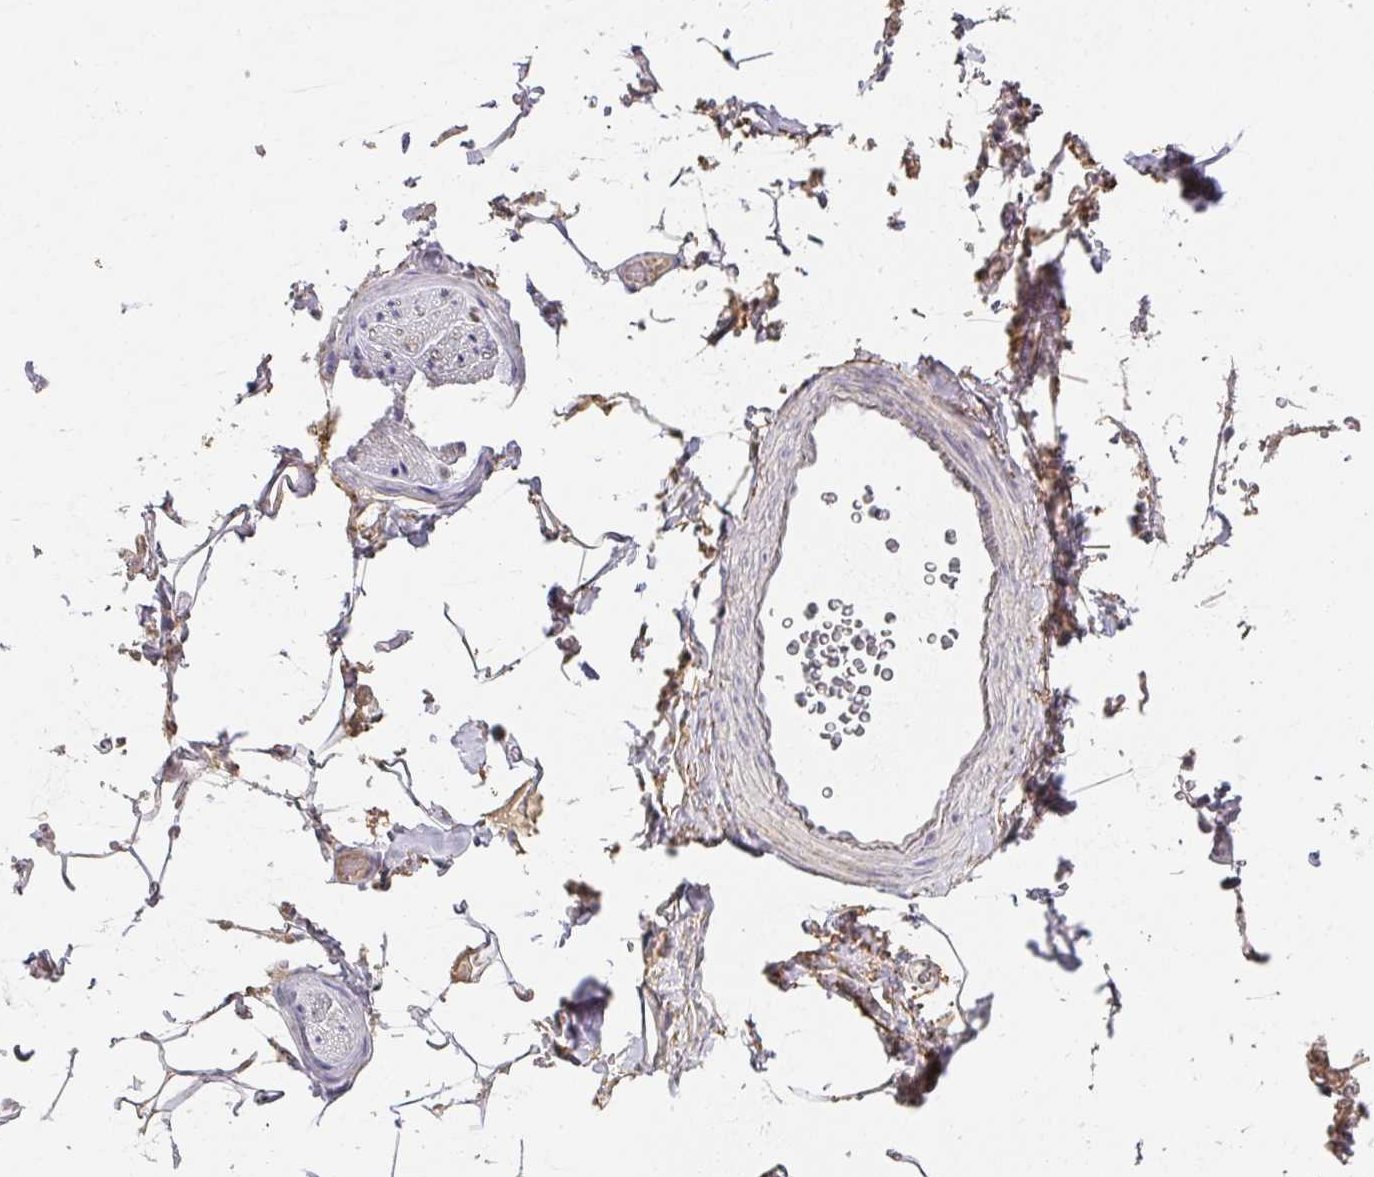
{"staining": {"intensity": "negative", "quantity": "none", "location": "none"}, "tissue": "adipose tissue", "cell_type": "Adipocytes", "image_type": "normal", "snomed": [{"axis": "morphology", "description": "Normal tissue, NOS"}, {"axis": "topography", "description": "Rectum"}, {"axis": "topography", "description": "Peripheral nerve tissue"}], "caption": "Human adipose tissue stained for a protein using immunohistochemistry shows no staining in adipocytes.", "gene": "FOXN4", "patient": {"sex": "female", "age": 69}}